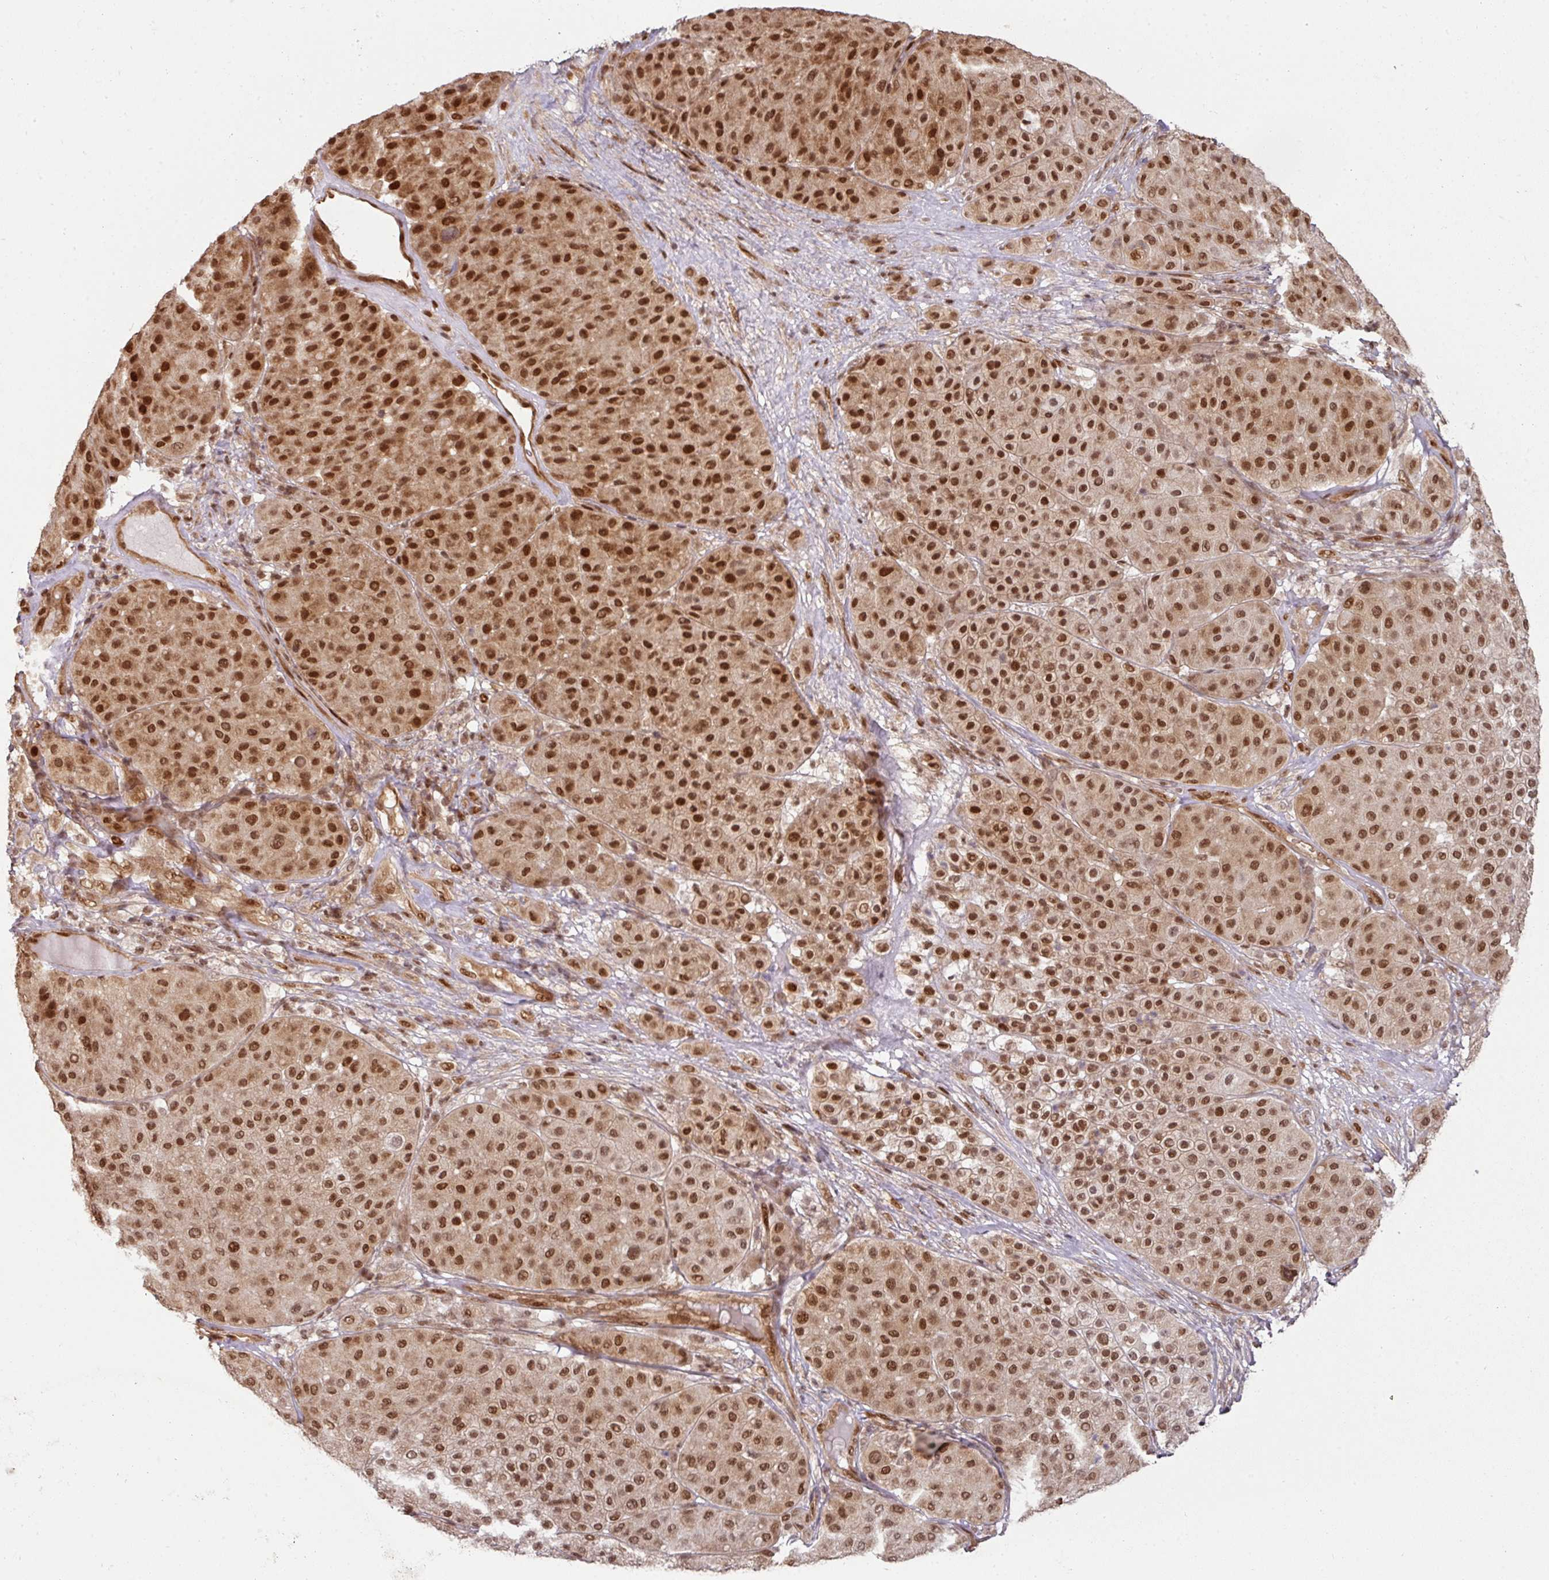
{"staining": {"intensity": "strong", "quantity": ">75%", "location": "nuclear"}, "tissue": "melanoma", "cell_type": "Tumor cells", "image_type": "cancer", "snomed": [{"axis": "morphology", "description": "Malignant melanoma, Metastatic site"}, {"axis": "topography", "description": "Smooth muscle"}], "caption": "A micrograph showing strong nuclear positivity in approximately >75% of tumor cells in melanoma, as visualized by brown immunohistochemical staining.", "gene": "SIK3", "patient": {"sex": "male", "age": 41}}